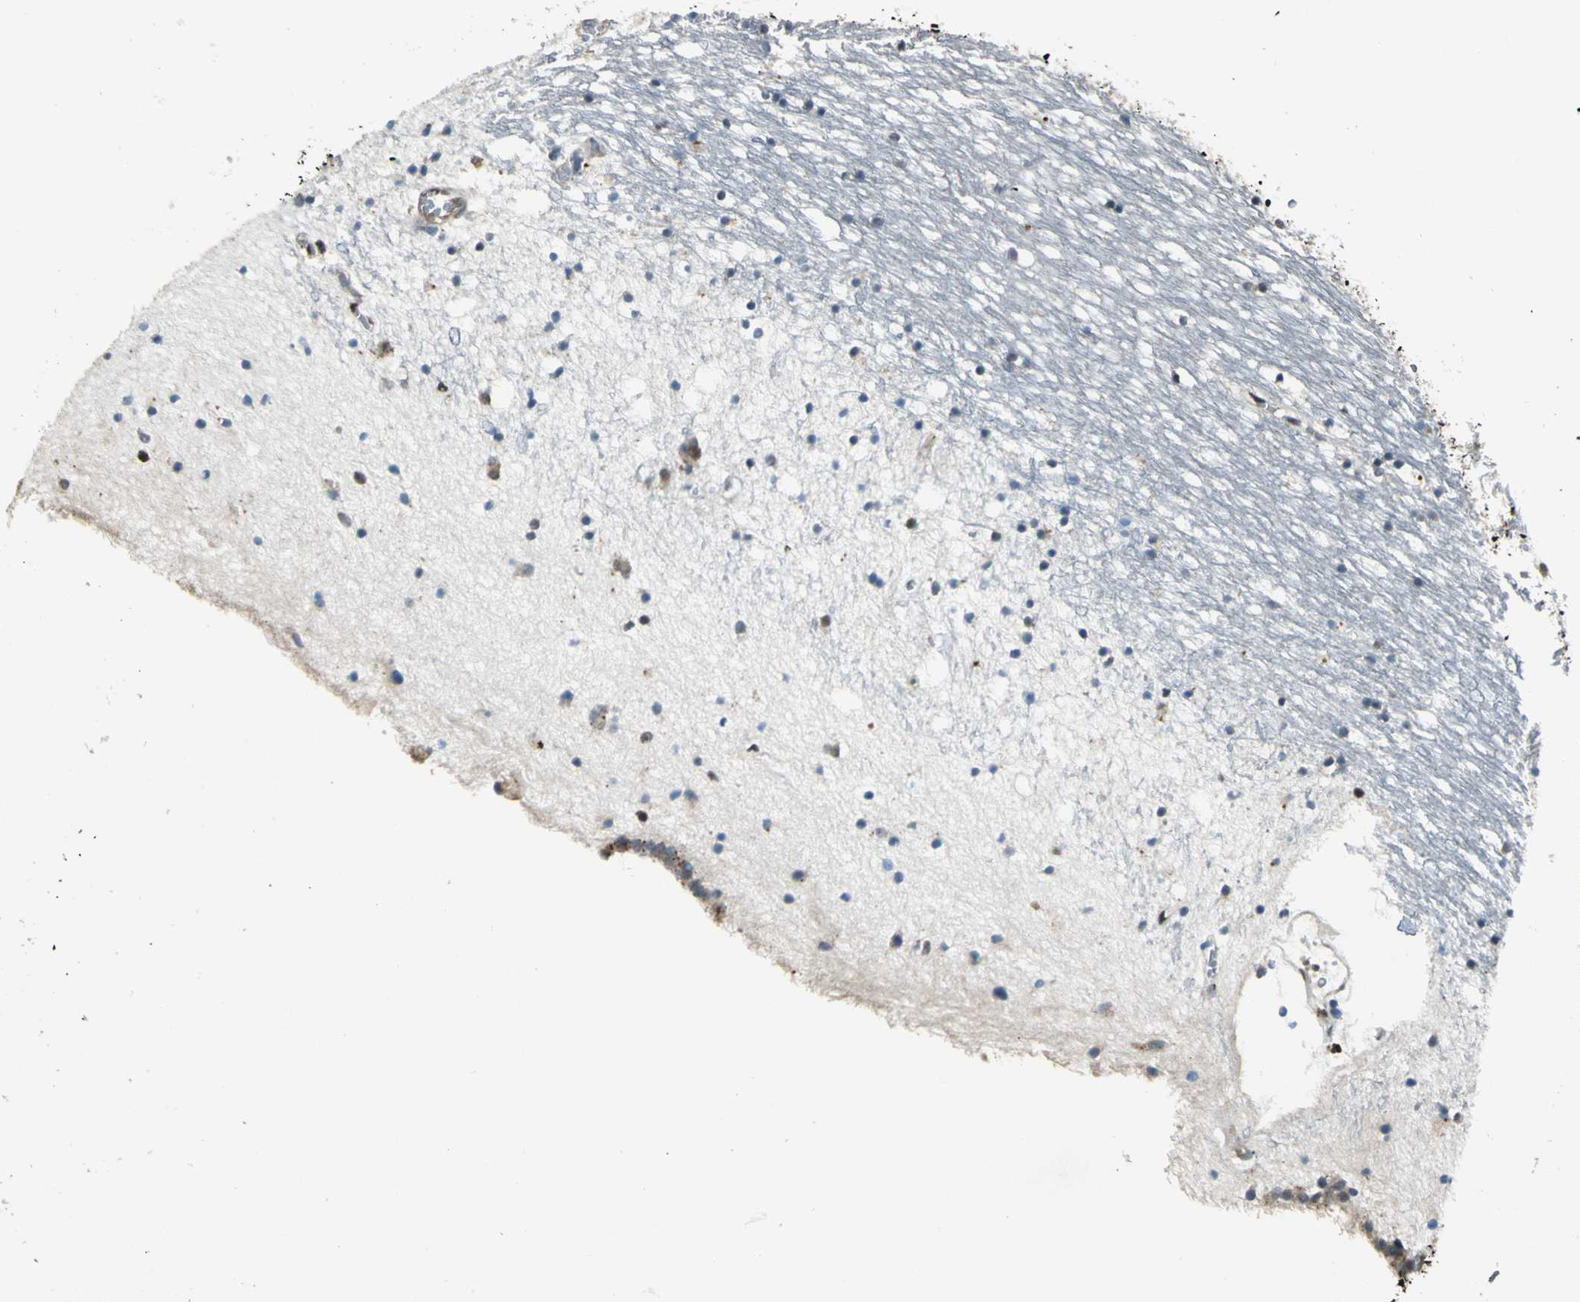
{"staining": {"intensity": "moderate", "quantity": "25%-75%", "location": "cytoplasmic/membranous"}, "tissue": "caudate", "cell_type": "Glial cells", "image_type": "normal", "snomed": [{"axis": "morphology", "description": "Normal tissue, NOS"}, {"axis": "topography", "description": "Lateral ventricle wall"}], "caption": "Brown immunohistochemical staining in benign caudate reveals moderate cytoplasmic/membranous staining in approximately 25%-75% of glial cells. (DAB (3,3'-diaminobenzidine) IHC, brown staining for protein, blue staining for nuclei).", "gene": "PPP1R13L", "patient": {"sex": "male", "age": 45}}